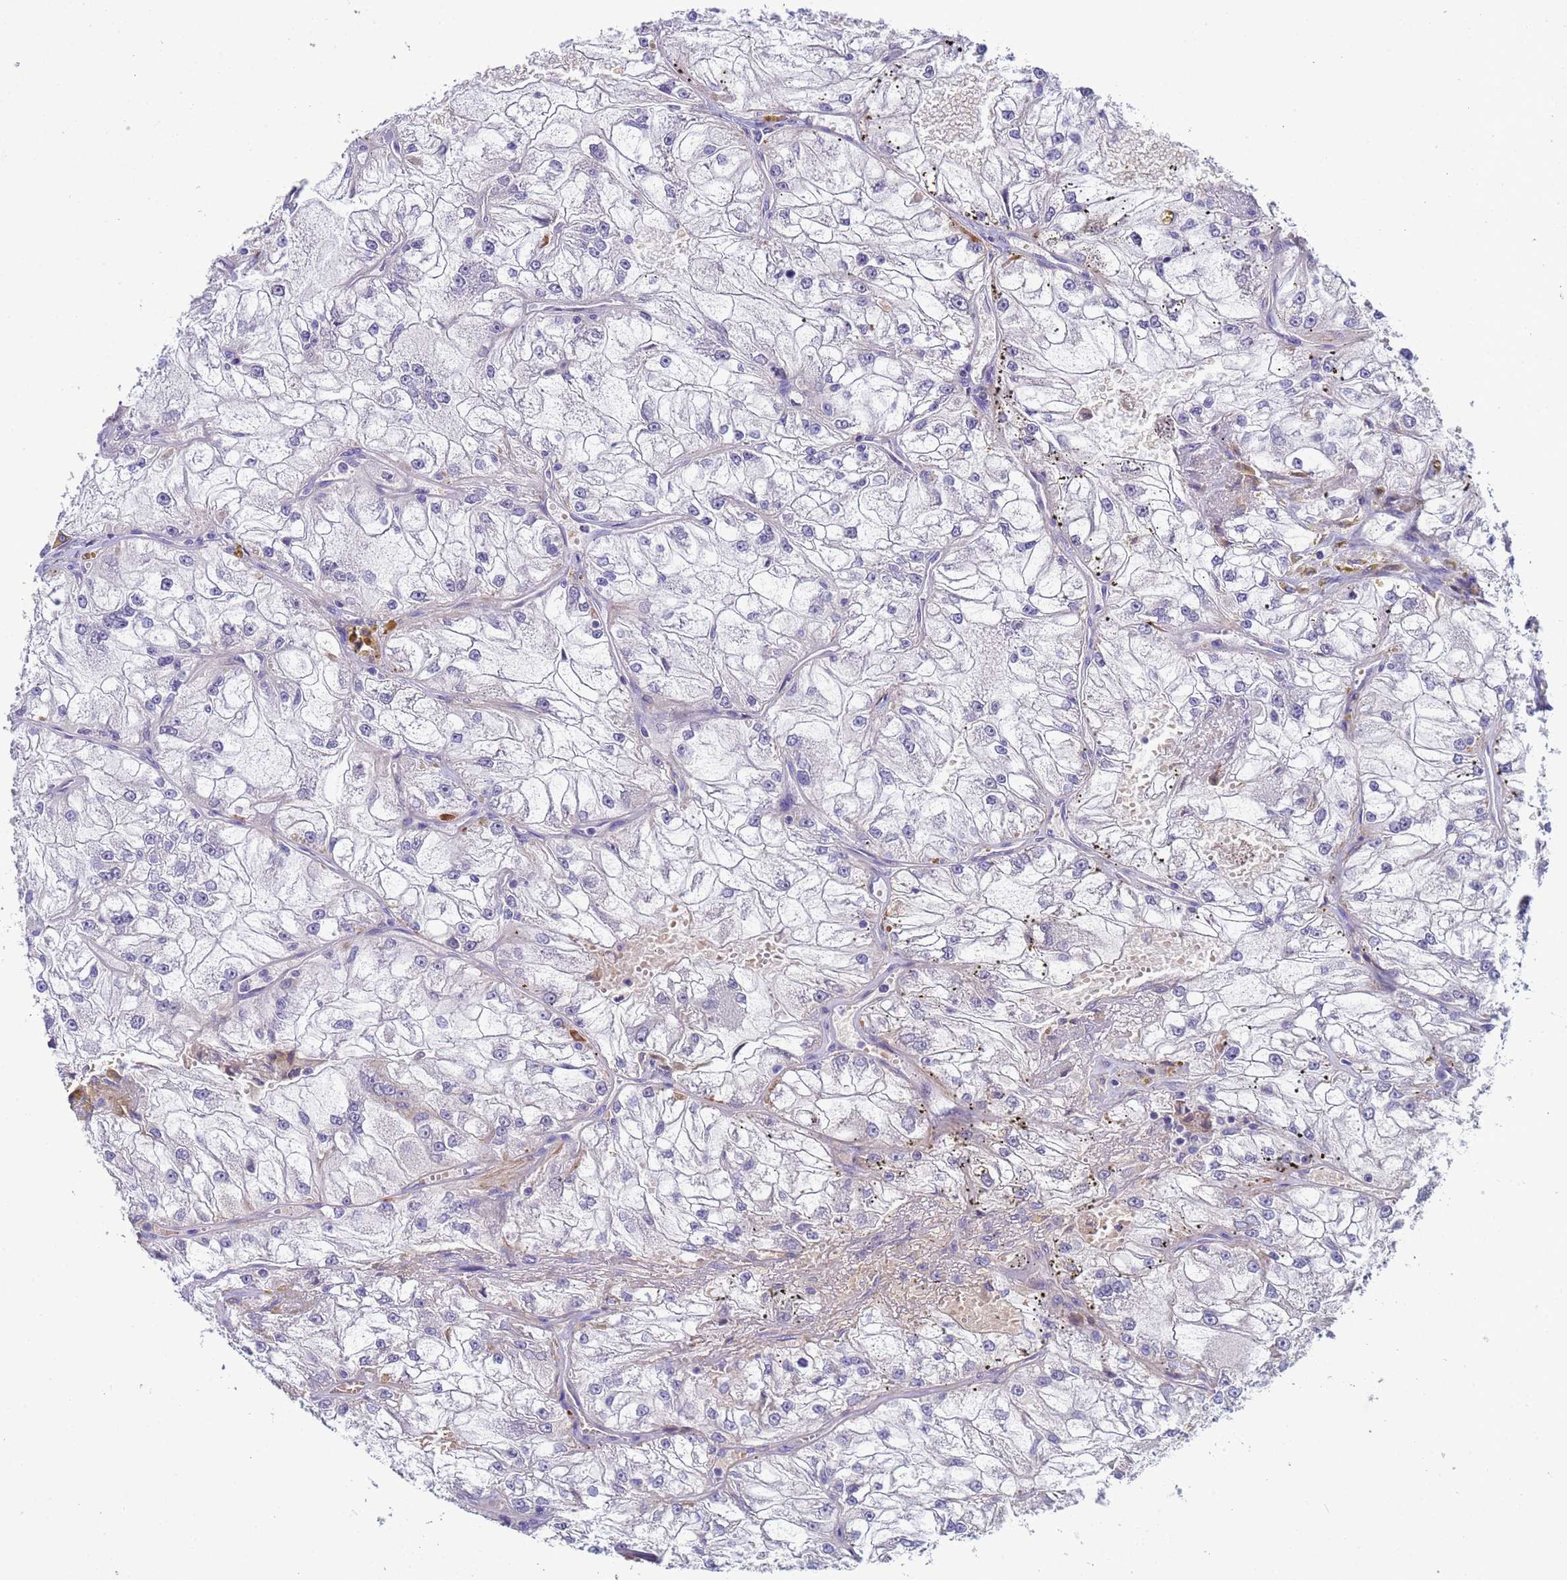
{"staining": {"intensity": "negative", "quantity": "none", "location": "none"}, "tissue": "renal cancer", "cell_type": "Tumor cells", "image_type": "cancer", "snomed": [{"axis": "morphology", "description": "Adenocarcinoma, NOS"}, {"axis": "topography", "description": "Kidney"}], "caption": "DAB immunohistochemical staining of human renal adenocarcinoma demonstrates no significant expression in tumor cells.", "gene": "CLHC1", "patient": {"sex": "female", "age": 72}}